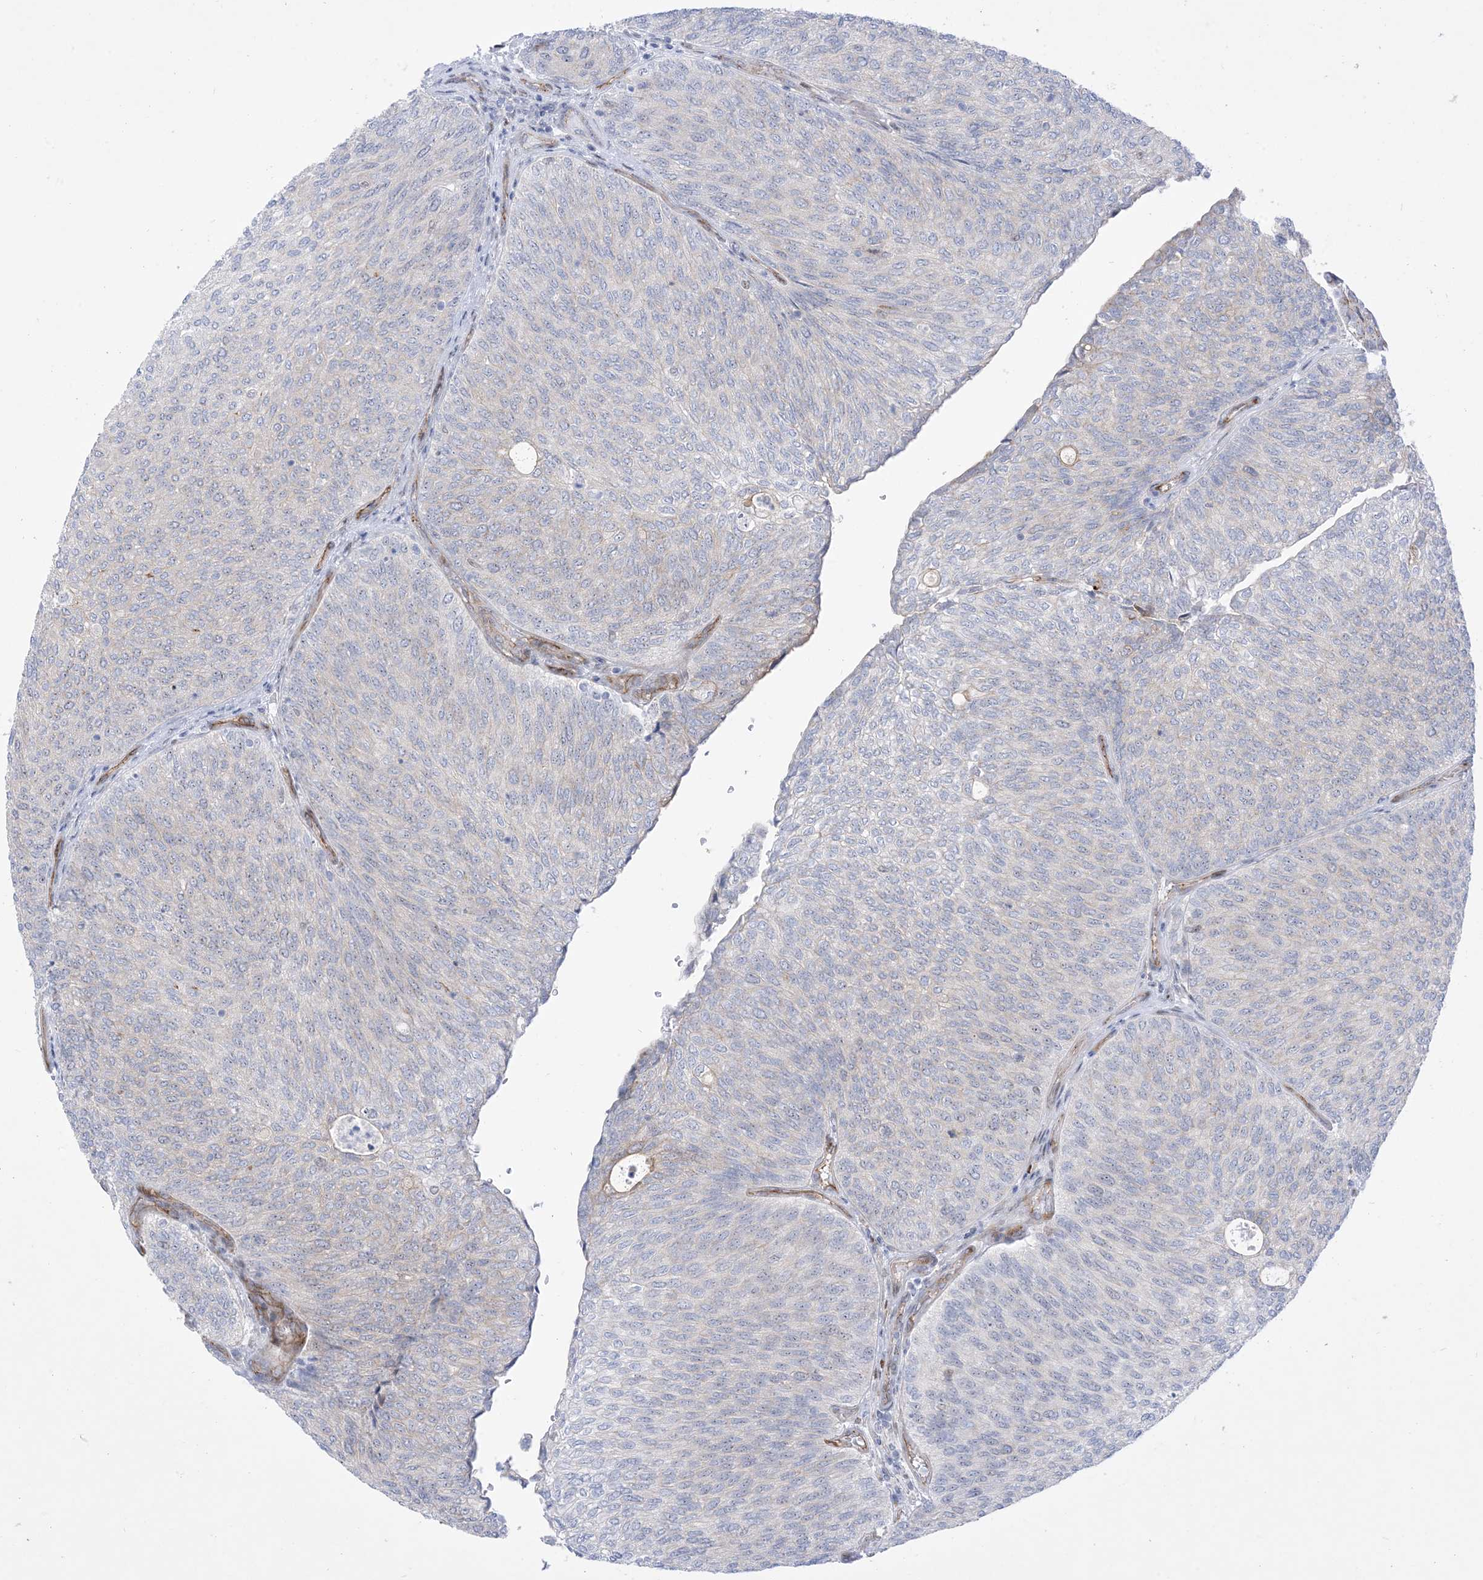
{"staining": {"intensity": "moderate", "quantity": "<25%", "location": "cytoplasmic/membranous"}, "tissue": "urothelial cancer", "cell_type": "Tumor cells", "image_type": "cancer", "snomed": [{"axis": "morphology", "description": "Urothelial carcinoma, Low grade"}, {"axis": "topography", "description": "Urinary bladder"}], "caption": "Moderate cytoplasmic/membranous protein staining is seen in approximately <25% of tumor cells in urothelial cancer.", "gene": "MARS2", "patient": {"sex": "female", "age": 79}}